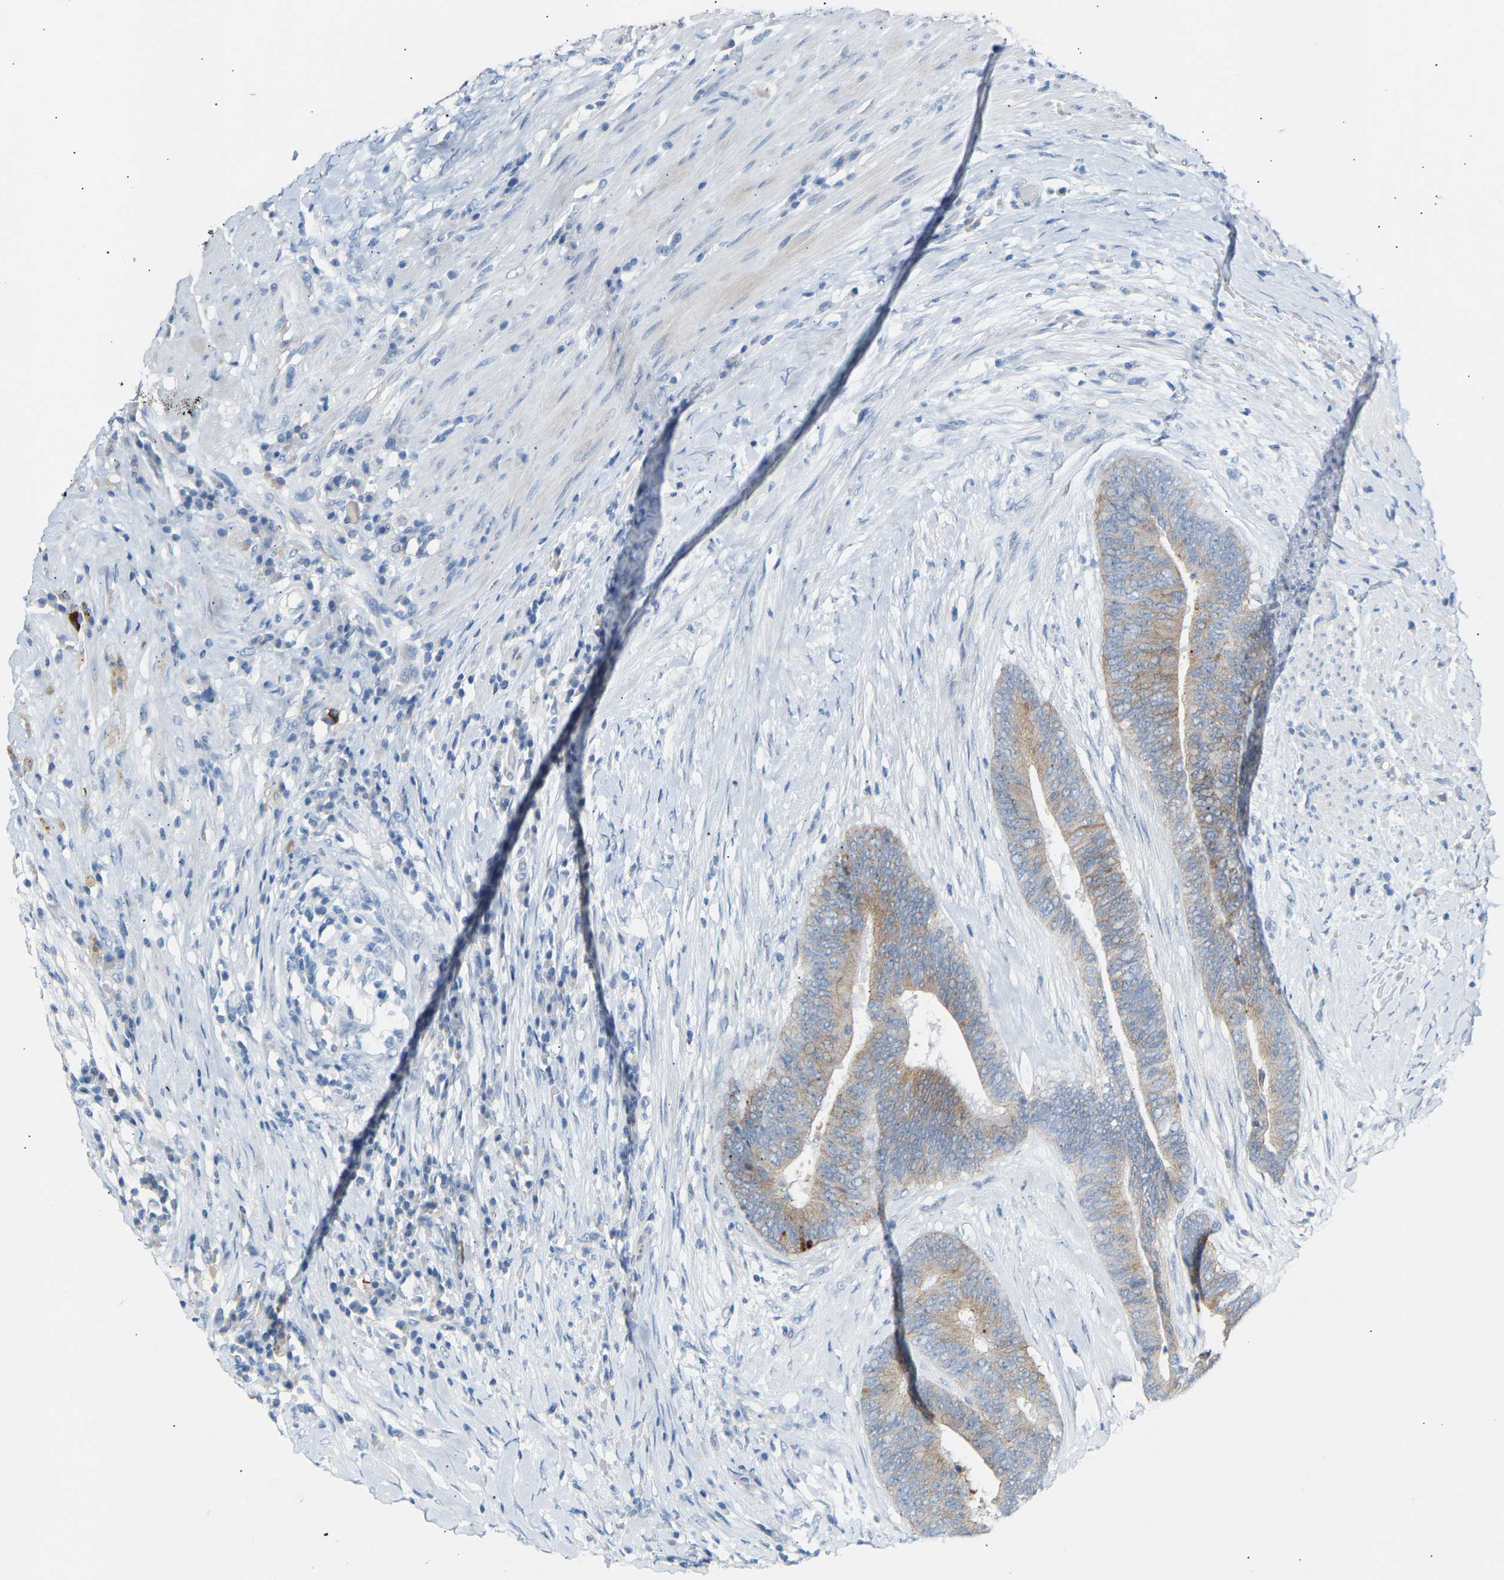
{"staining": {"intensity": "weak", "quantity": ">75%", "location": "cytoplasmic/membranous"}, "tissue": "colorectal cancer", "cell_type": "Tumor cells", "image_type": "cancer", "snomed": [{"axis": "morphology", "description": "Adenocarcinoma, NOS"}, {"axis": "topography", "description": "Rectum"}], "caption": "Immunohistochemical staining of colorectal cancer (adenocarcinoma) exhibits low levels of weak cytoplasmic/membranous staining in about >75% of tumor cells.", "gene": "PEX1", "patient": {"sex": "male", "age": 72}}